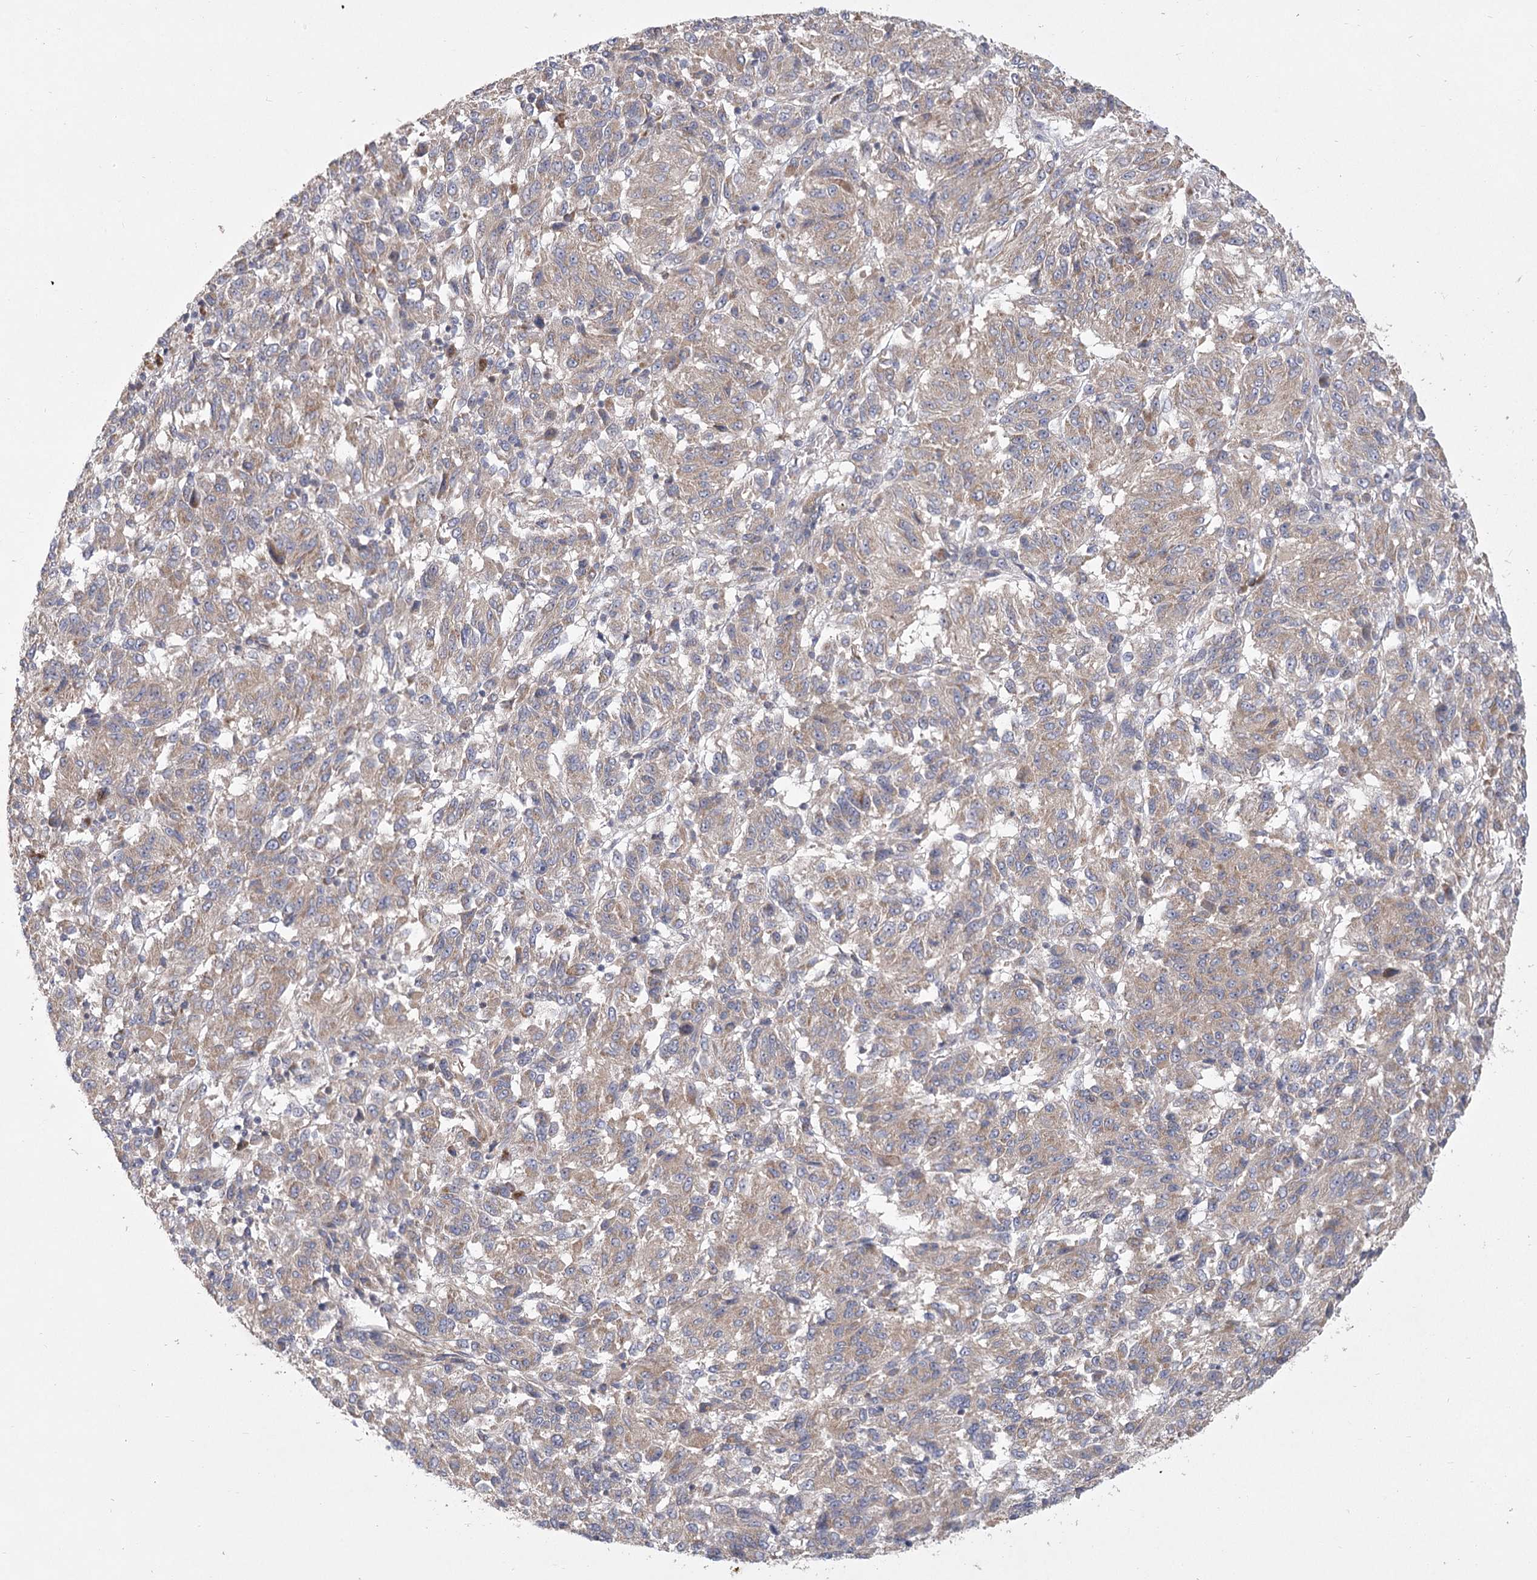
{"staining": {"intensity": "weak", "quantity": ">75%", "location": "cytoplasmic/membranous"}, "tissue": "melanoma", "cell_type": "Tumor cells", "image_type": "cancer", "snomed": [{"axis": "morphology", "description": "Malignant melanoma, Metastatic site"}, {"axis": "topography", "description": "Lung"}], "caption": "This photomicrograph exhibits malignant melanoma (metastatic site) stained with IHC to label a protein in brown. The cytoplasmic/membranous of tumor cells show weak positivity for the protein. Nuclei are counter-stained blue.", "gene": "CNTLN", "patient": {"sex": "male", "age": 64}}